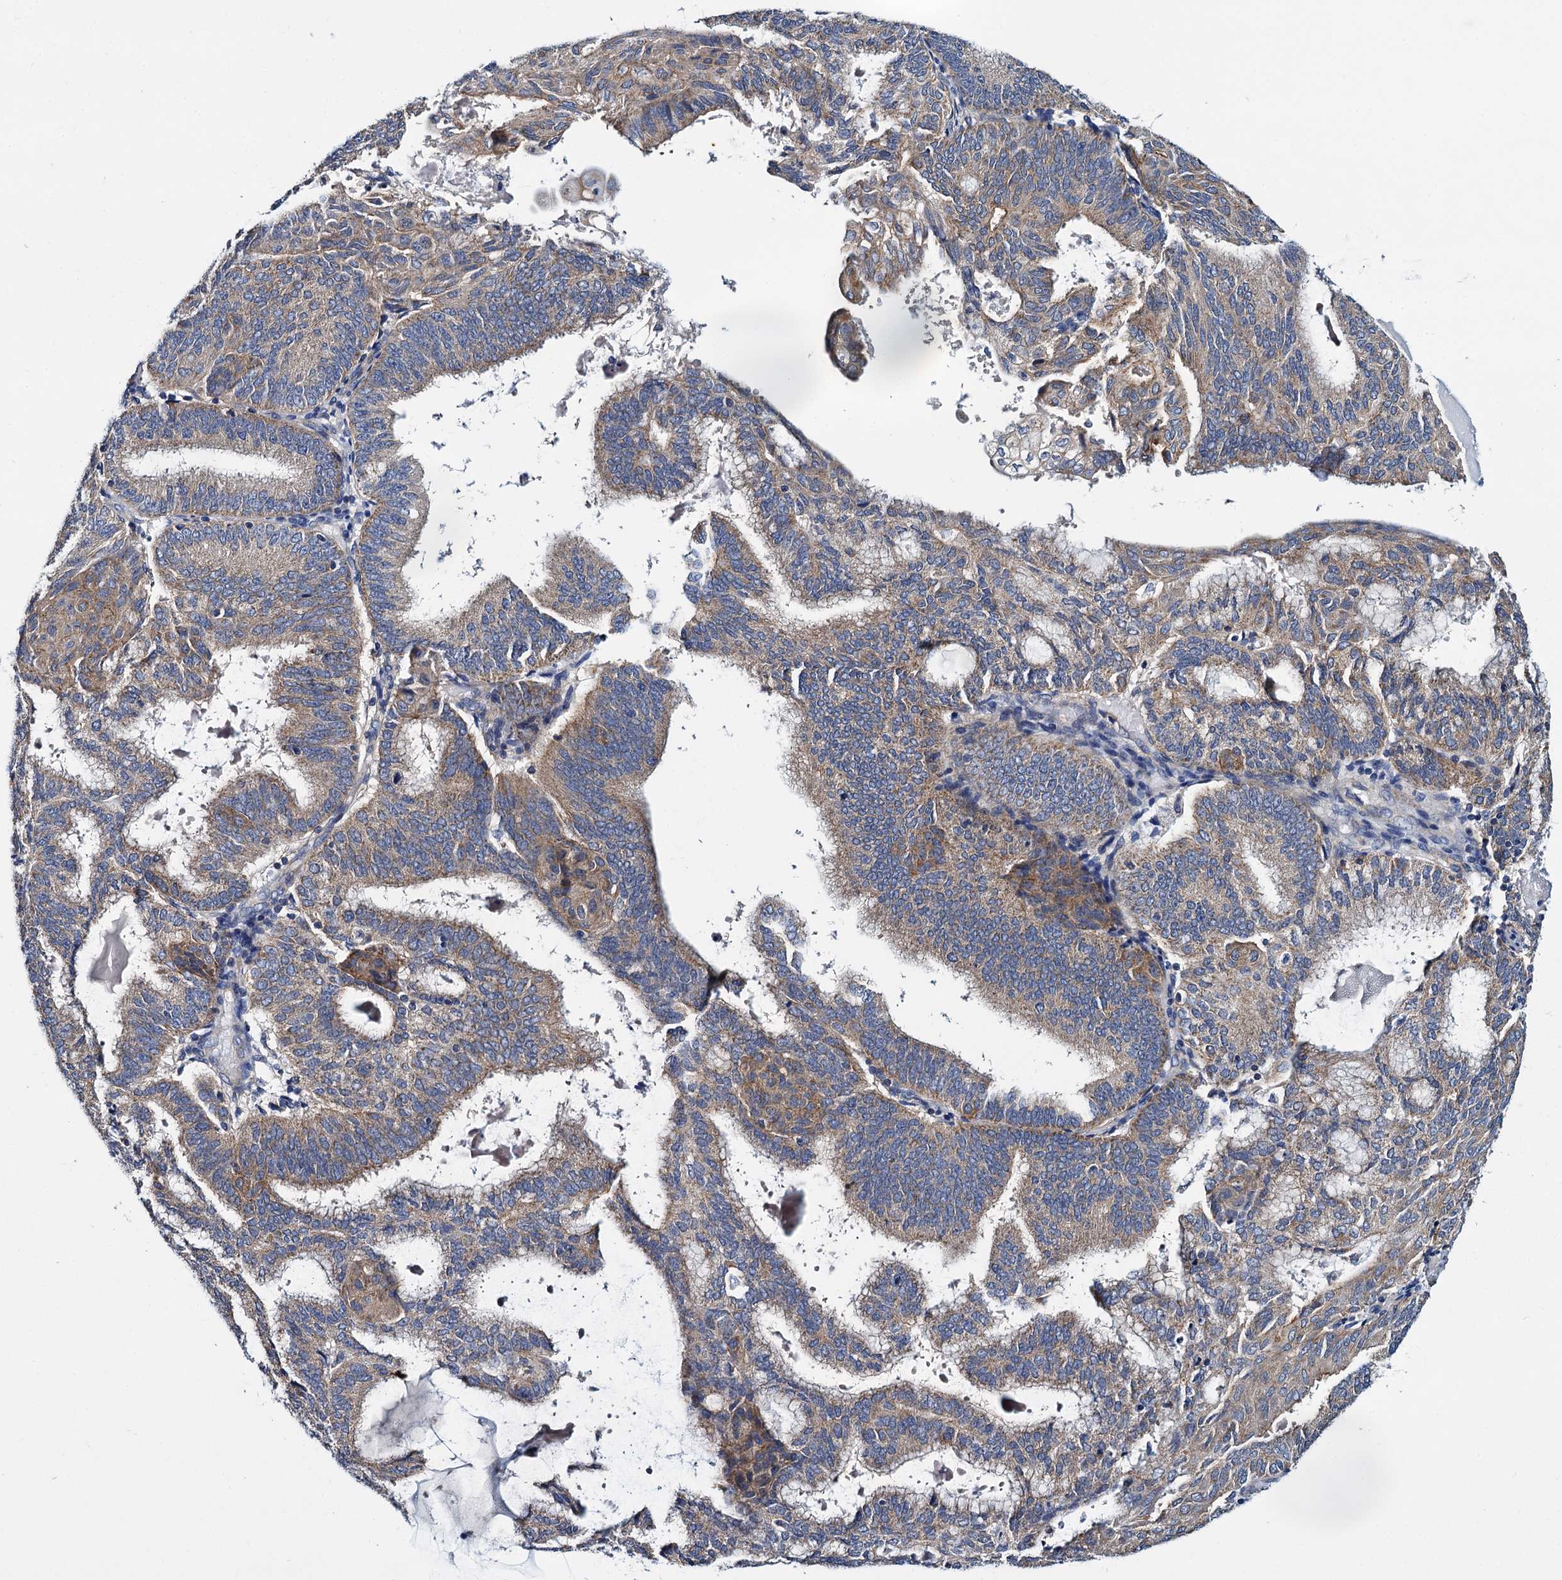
{"staining": {"intensity": "moderate", "quantity": ">75%", "location": "cytoplasmic/membranous"}, "tissue": "endometrial cancer", "cell_type": "Tumor cells", "image_type": "cancer", "snomed": [{"axis": "morphology", "description": "Adenocarcinoma, NOS"}, {"axis": "topography", "description": "Endometrium"}], "caption": "Endometrial adenocarcinoma stained with a brown dye reveals moderate cytoplasmic/membranous positive expression in approximately >75% of tumor cells.", "gene": "CEP295", "patient": {"sex": "female", "age": 49}}